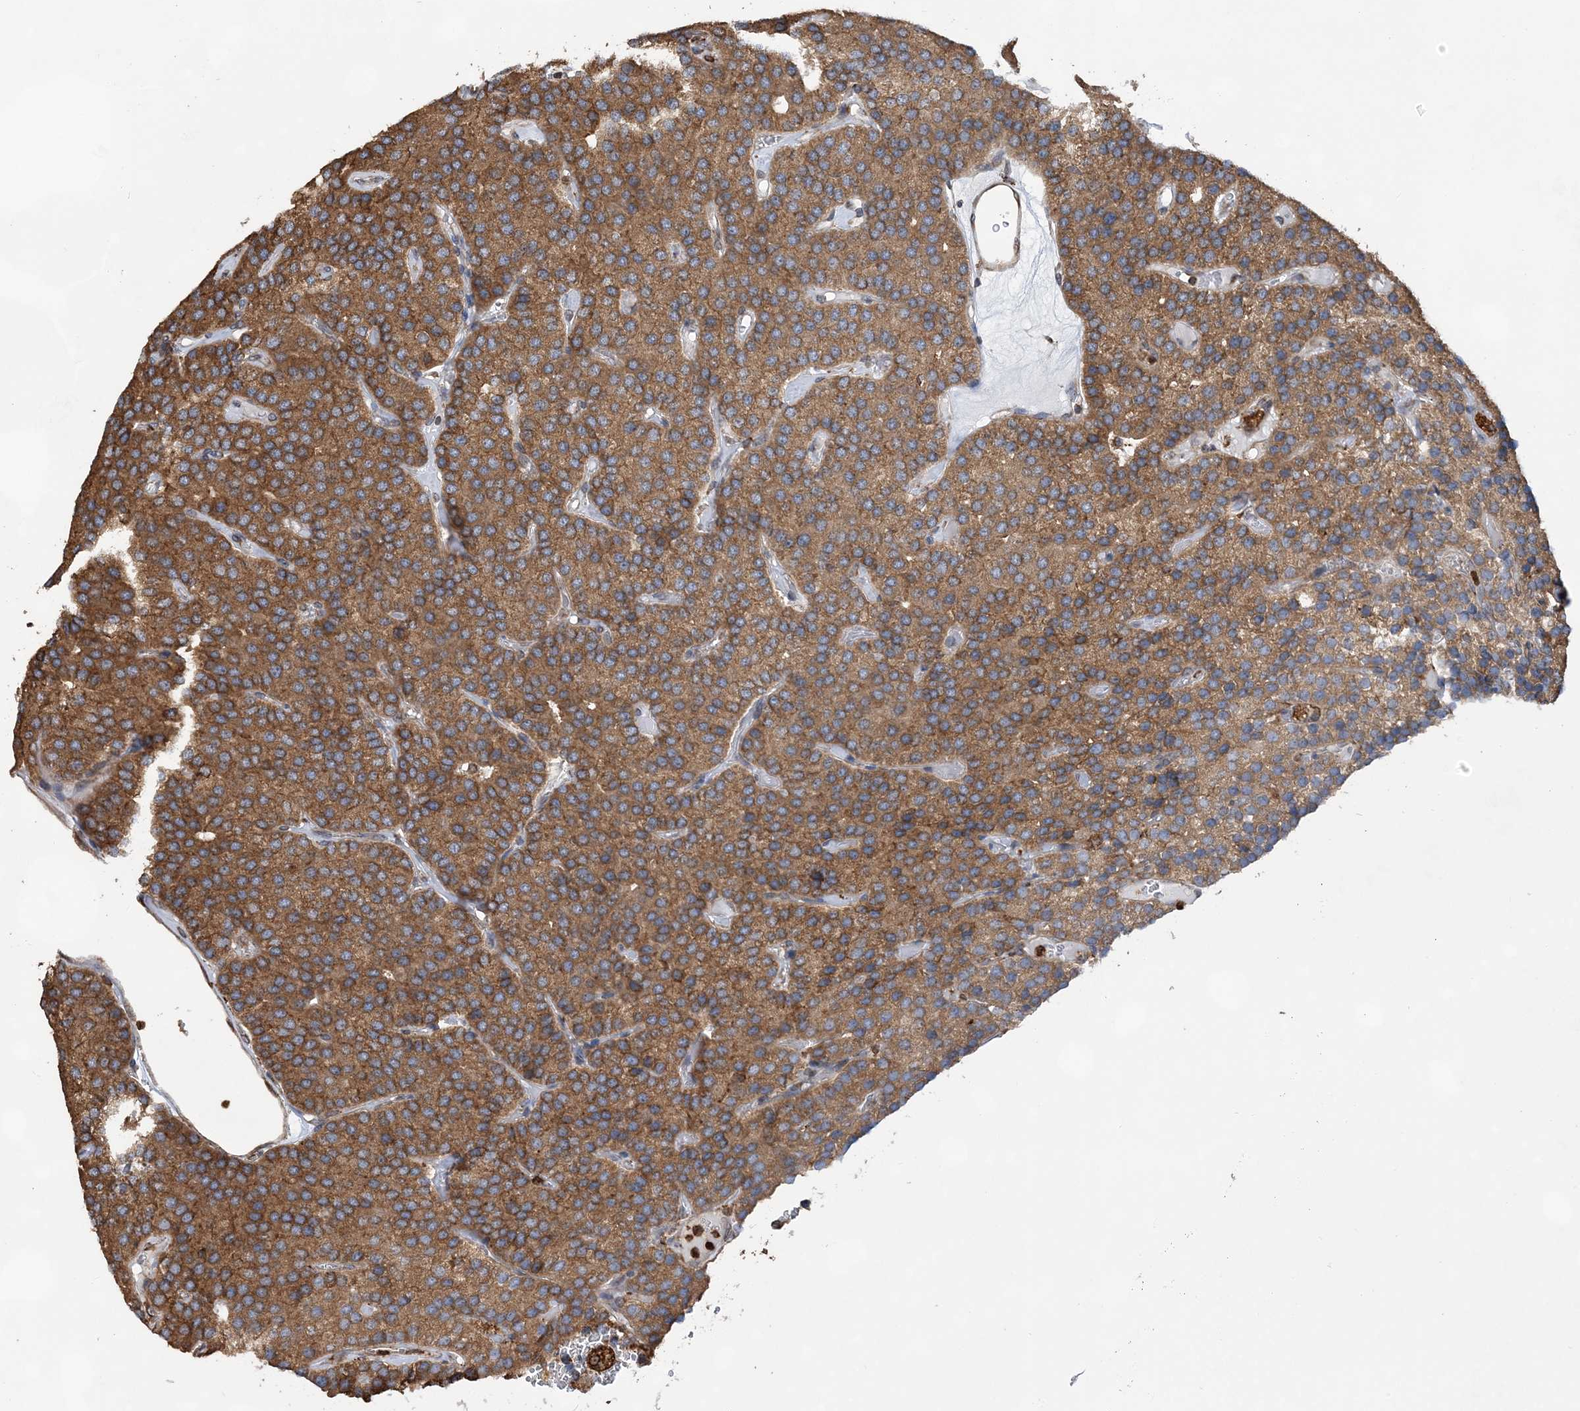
{"staining": {"intensity": "moderate", "quantity": ">75%", "location": "cytoplasmic/membranous"}, "tissue": "parathyroid gland", "cell_type": "Glandular cells", "image_type": "normal", "snomed": [{"axis": "morphology", "description": "Normal tissue, NOS"}, {"axis": "morphology", "description": "Adenoma, NOS"}, {"axis": "topography", "description": "Parathyroid gland"}], "caption": "Normal parathyroid gland reveals moderate cytoplasmic/membranous positivity in about >75% of glandular cells Using DAB (3,3'-diaminobenzidine) (brown) and hematoxylin (blue) stains, captured at high magnification using brightfield microscopy..", "gene": "WDR12", "patient": {"sex": "female", "age": 86}}